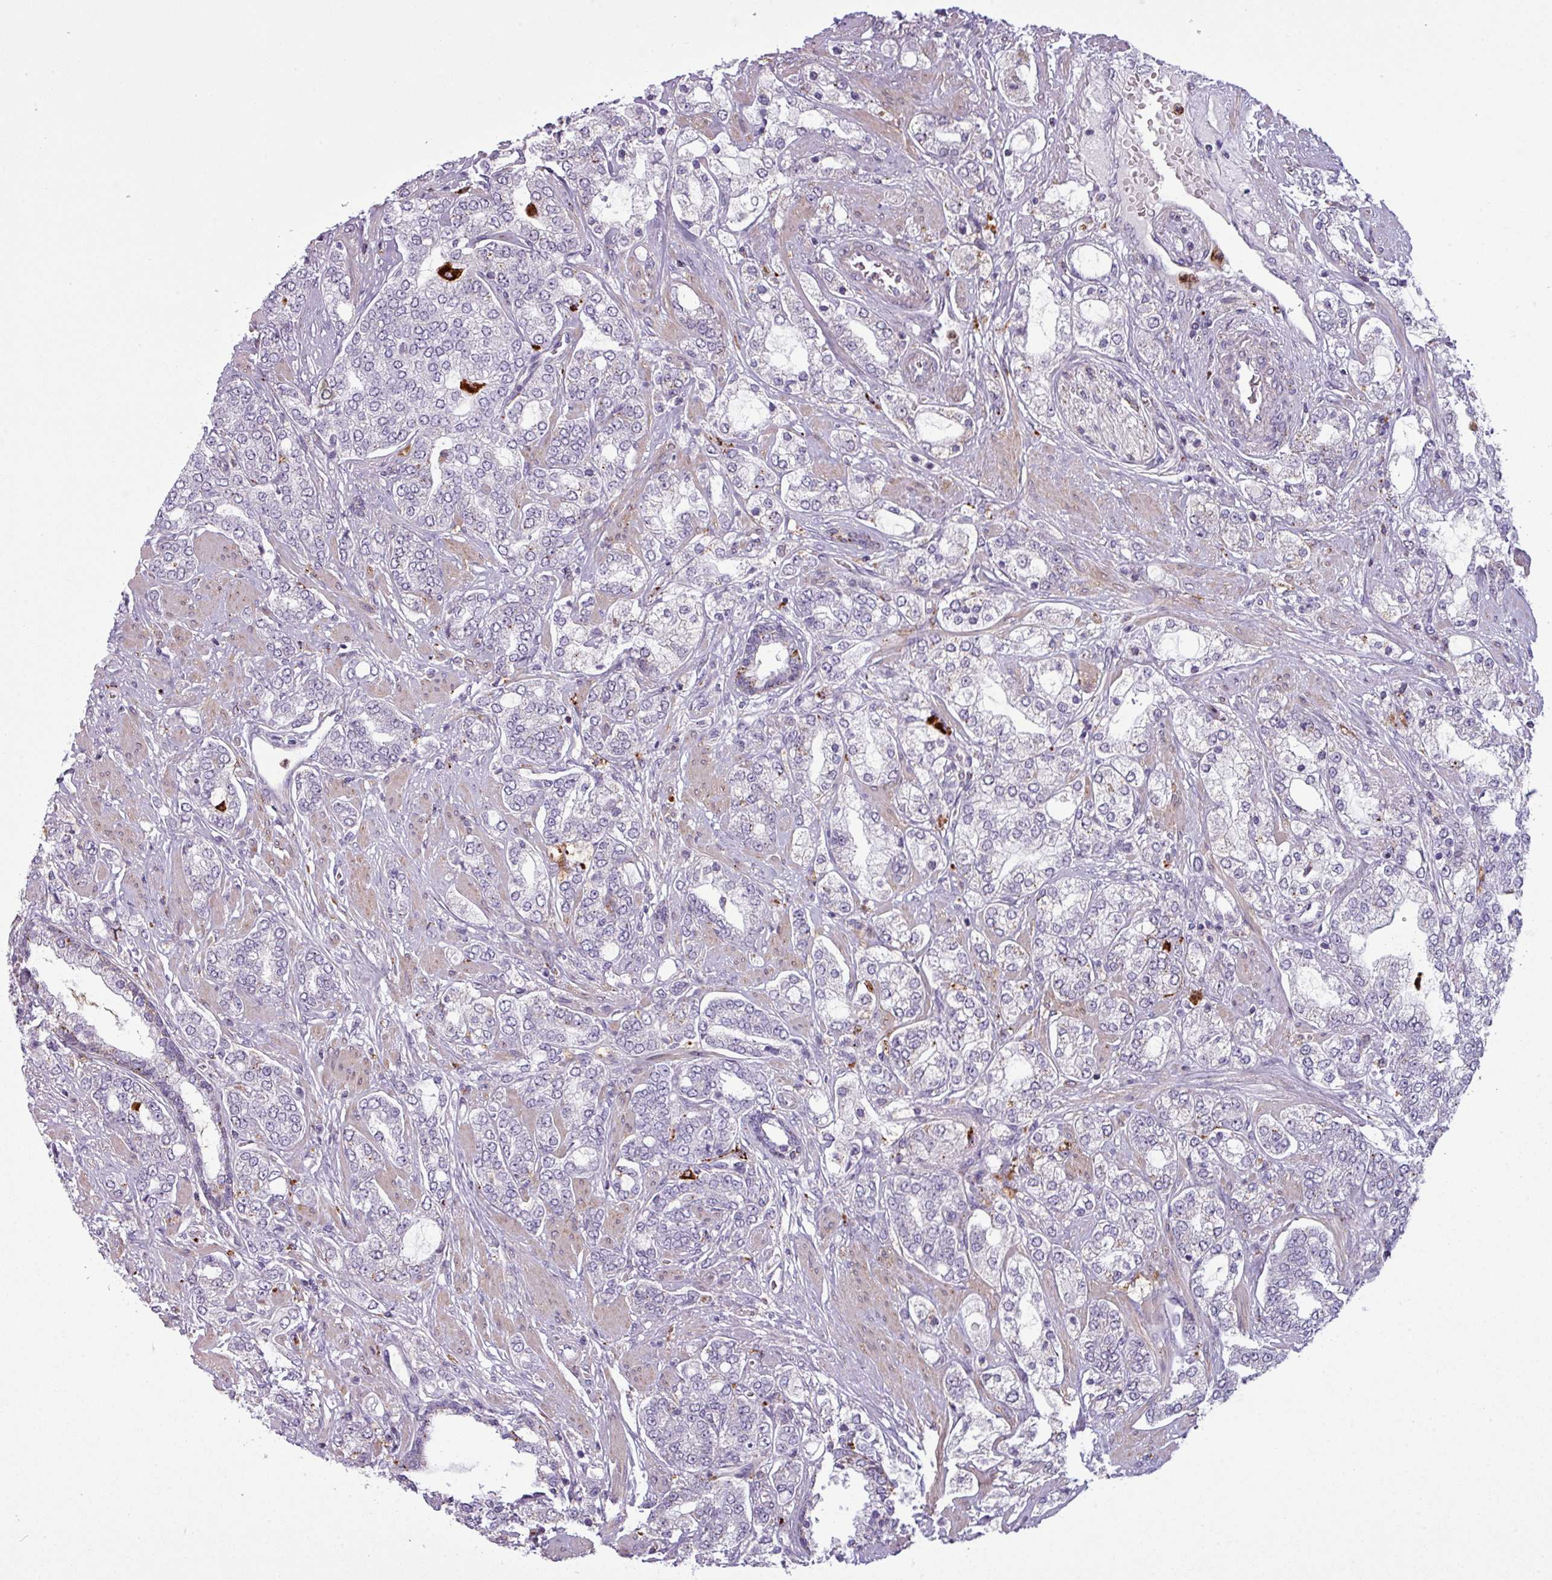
{"staining": {"intensity": "negative", "quantity": "none", "location": "none"}, "tissue": "prostate cancer", "cell_type": "Tumor cells", "image_type": "cancer", "snomed": [{"axis": "morphology", "description": "Adenocarcinoma, High grade"}, {"axis": "topography", "description": "Prostate"}], "caption": "Tumor cells show no significant positivity in prostate cancer.", "gene": "MAP7D2", "patient": {"sex": "male", "age": 64}}